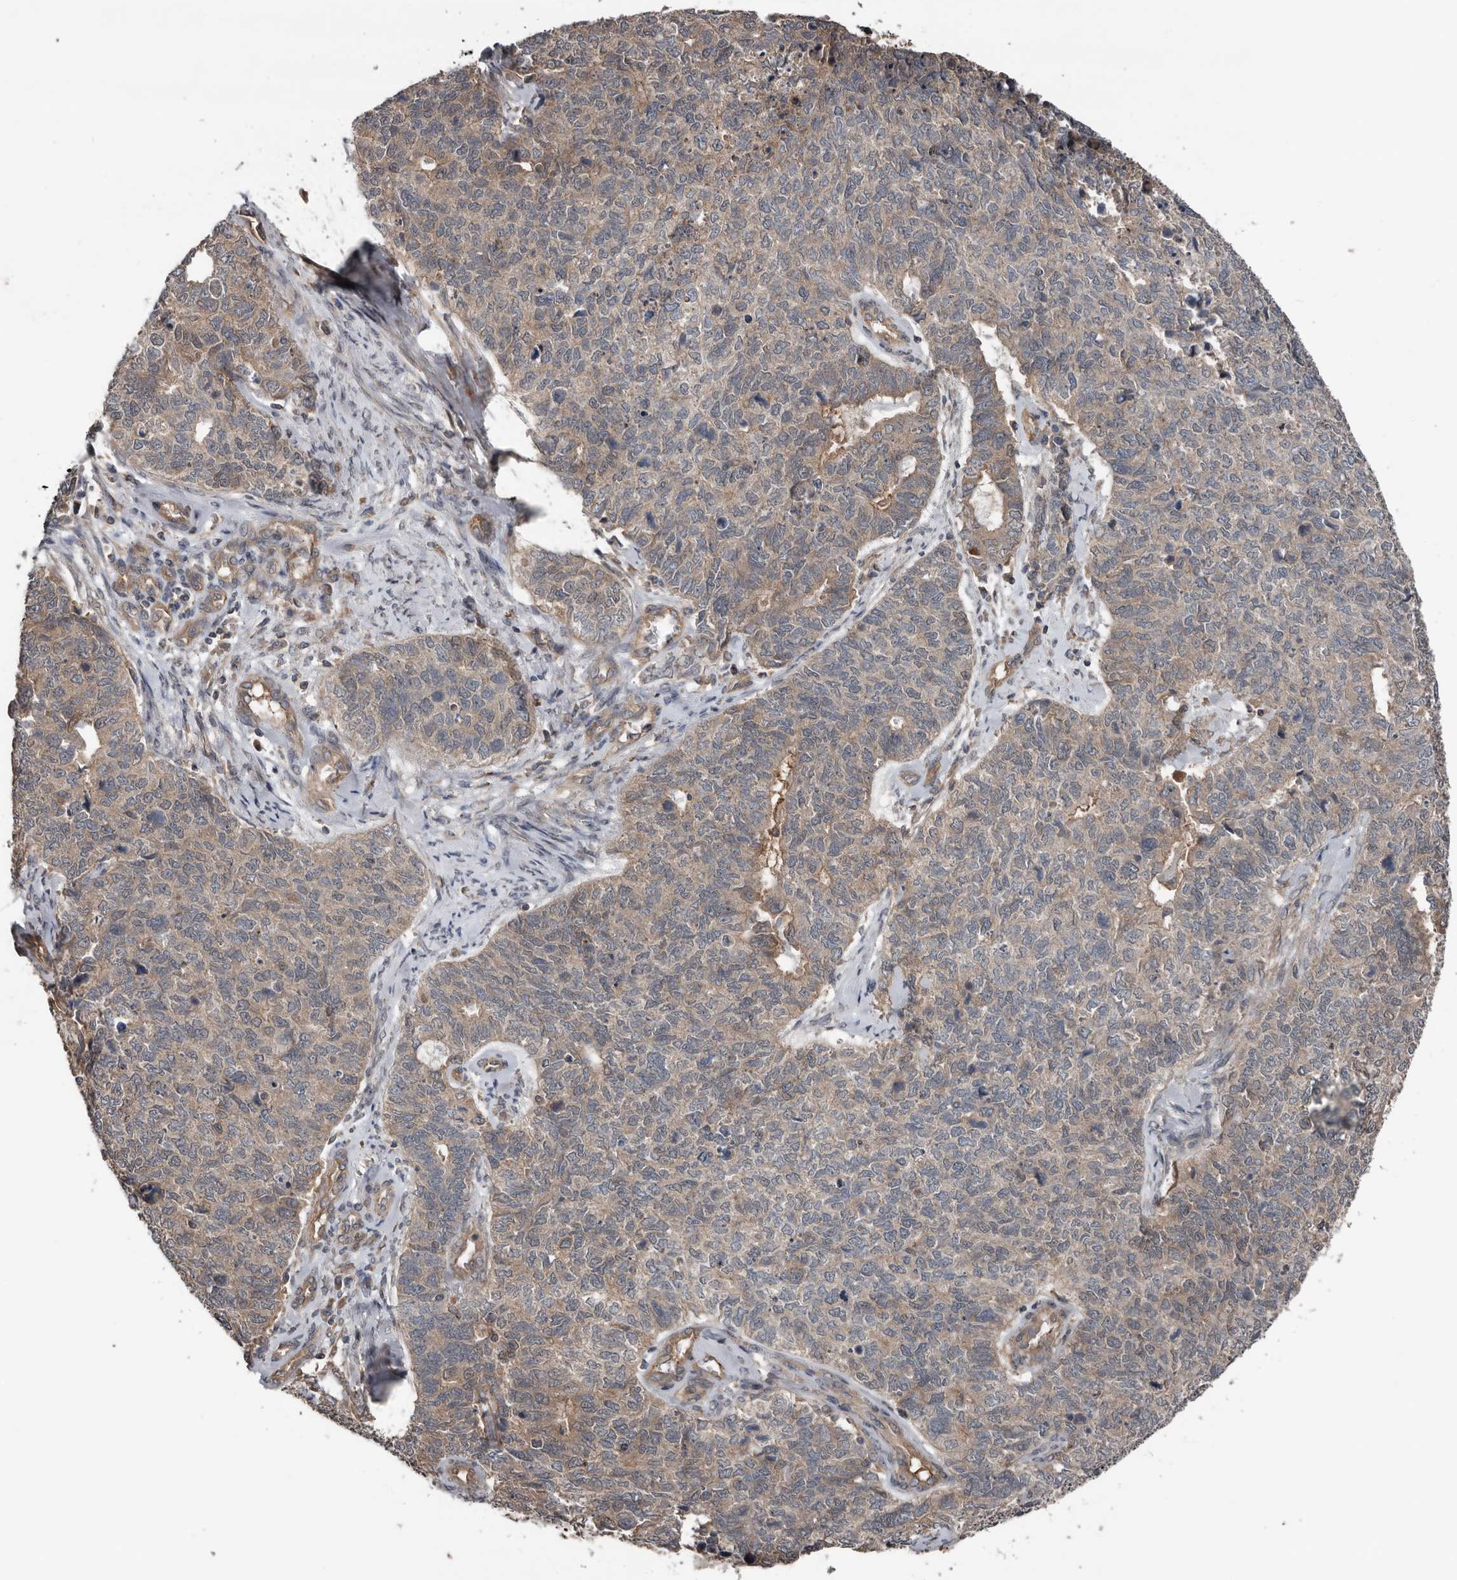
{"staining": {"intensity": "weak", "quantity": "25%-75%", "location": "cytoplasmic/membranous"}, "tissue": "cervical cancer", "cell_type": "Tumor cells", "image_type": "cancer", "snomed": [{"axis": "morphology", "description": "Squamous cell carcinoma, NOS"}, {"axis": "topography", "description": "Cervix"}], "caption": "Immunohistochemistry photomicrograph of squamous cell carcinoma (cervical) stained for a protein (brown), which shows low levels of weak cytoplasmic/membranous staining in about 25%-75% of tumor cells.", "gene": "DNAJB4", "patient": {"sex": "female", "age": 63}}